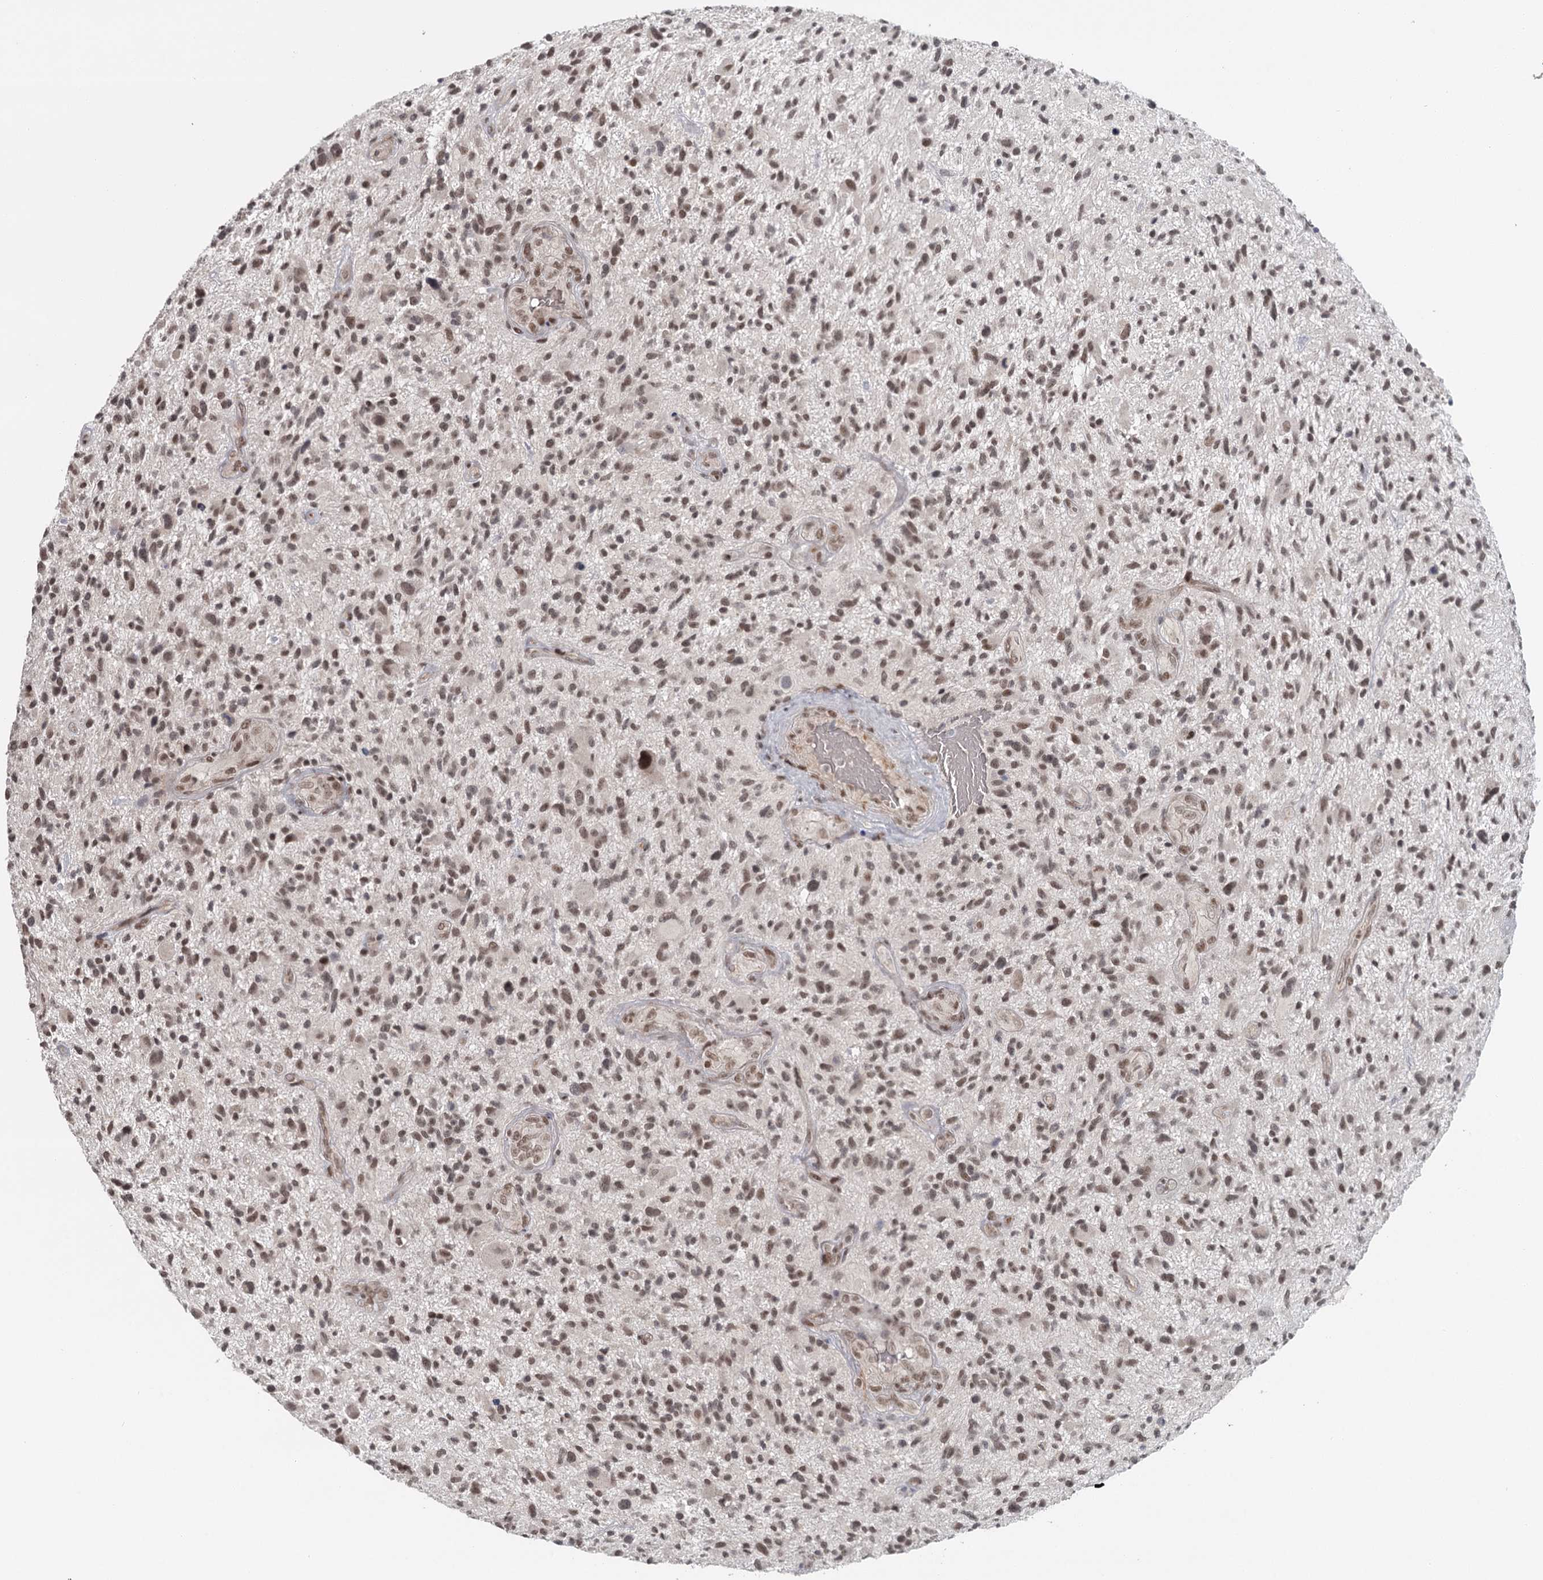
{"staining": {"intensity": "moderate", "quantity": ">75%", "location": "nuclear"}, "tissue": "glioma", "cell_type": "Tumor cells", "image_type": "cancer", "snomed": [{"axis": "morphology", "description": "Glioma, malignant, High grade"}, {"axis": "topography", "description": "Brain"}], "caption": "Moderate nuclear staining for a protein is identified in approximately >75% of tumor cells of malignant high-grade glioma using immunohistochemistry.", "gene": "FAM13C", "patient": {"sex": "male", "age": 47}}